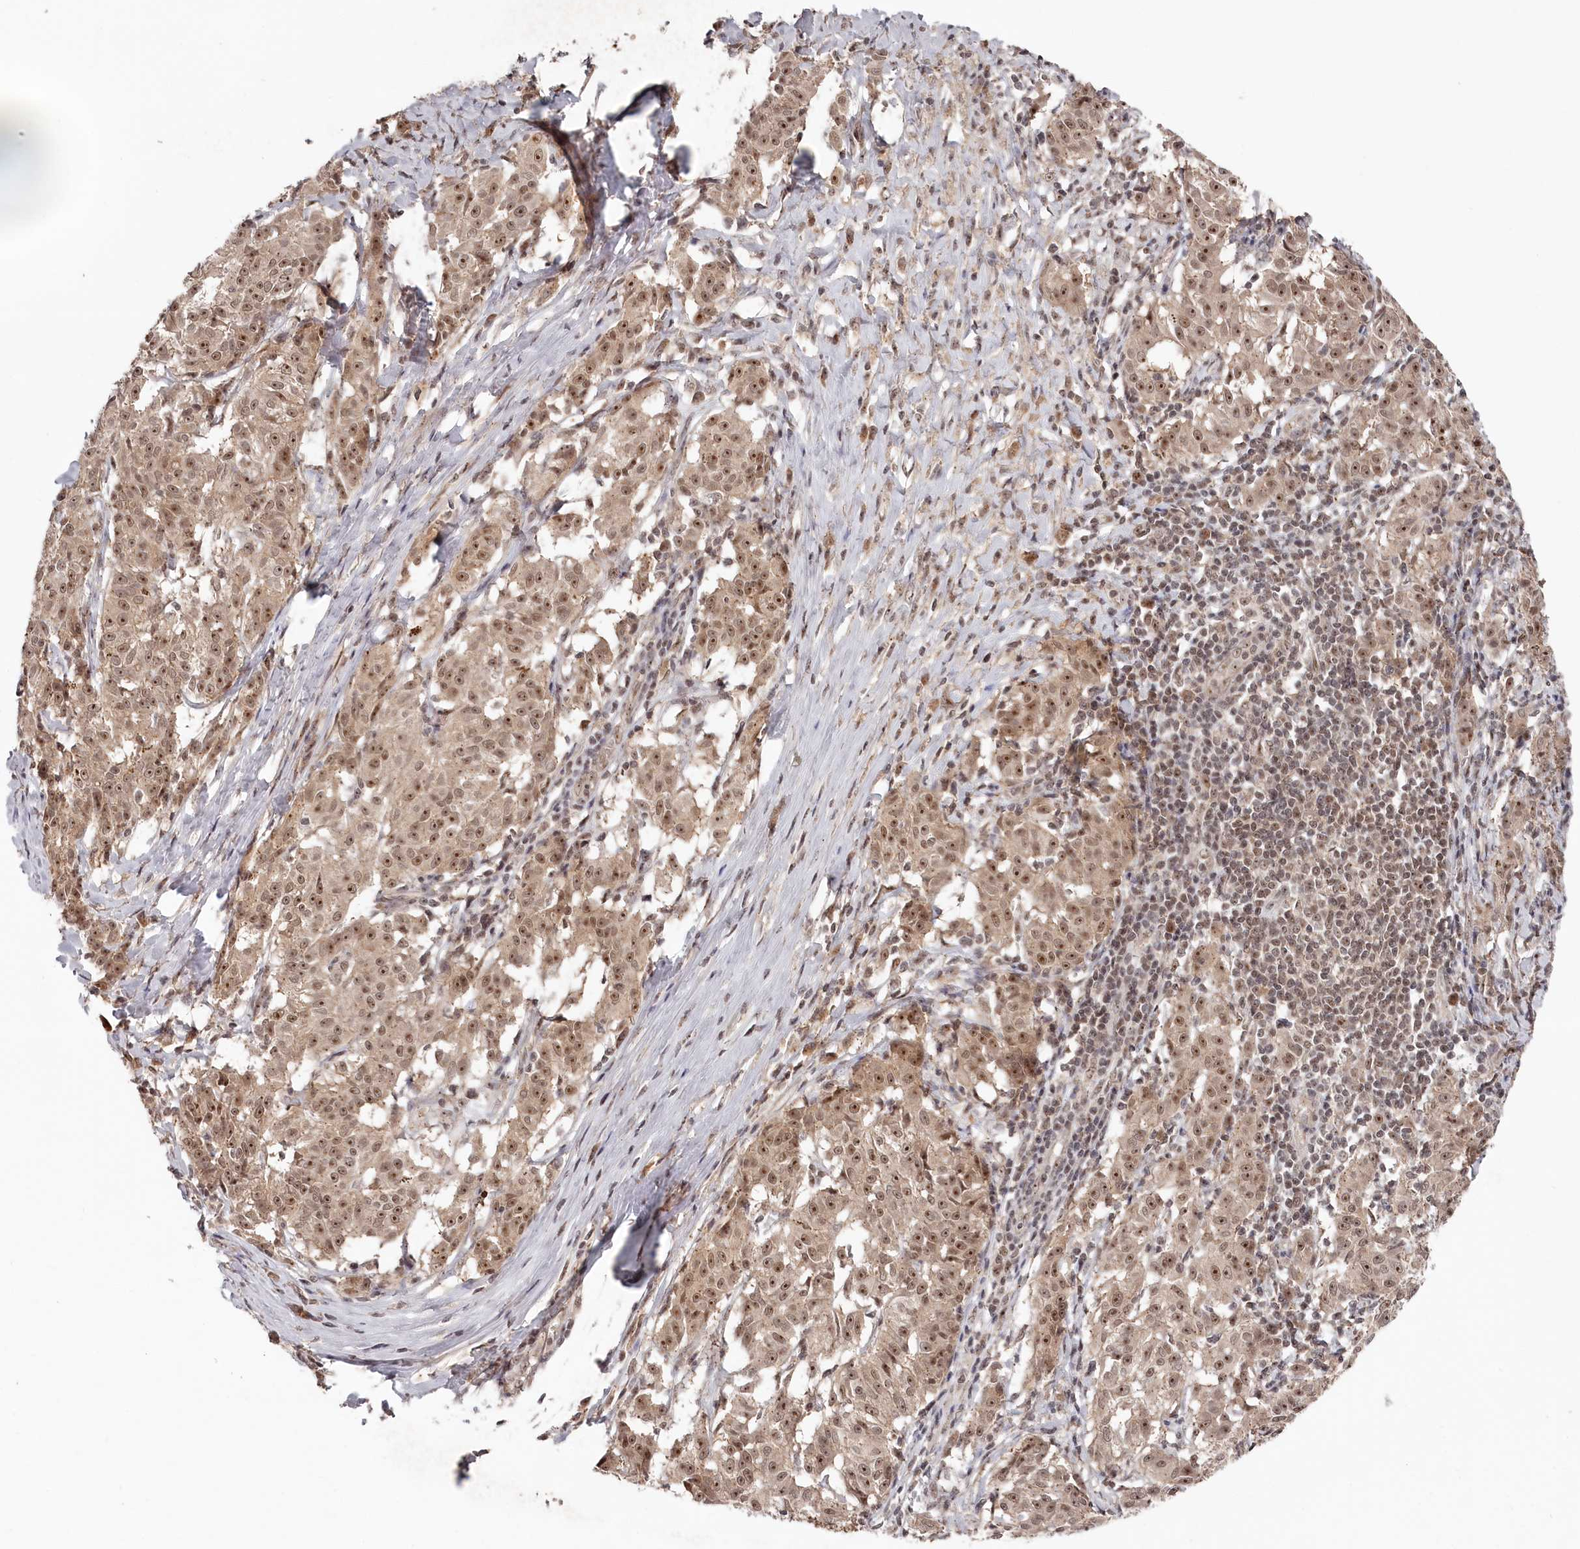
{"staining": {"intensity": "moderate", "quantity": ">75%", "location": "cytoplasmic/membranous,nuclear"}, "tissue": "melanoma", "cell_type": "Tumor cells", "image_type": "cancer", "snomed": [{"axis": "morphology", "description": "Malignant melanoma, NOS"}, {"axis": "topography", "description": "Skin"}], "caption": "A brown stain highlights moderate cytoplasmic/membranous and nuclear positivity of a protein in human melanoma tumor cells.", "gene": "EXOSC1", "patient": {"sex": "female", "age": 72}}